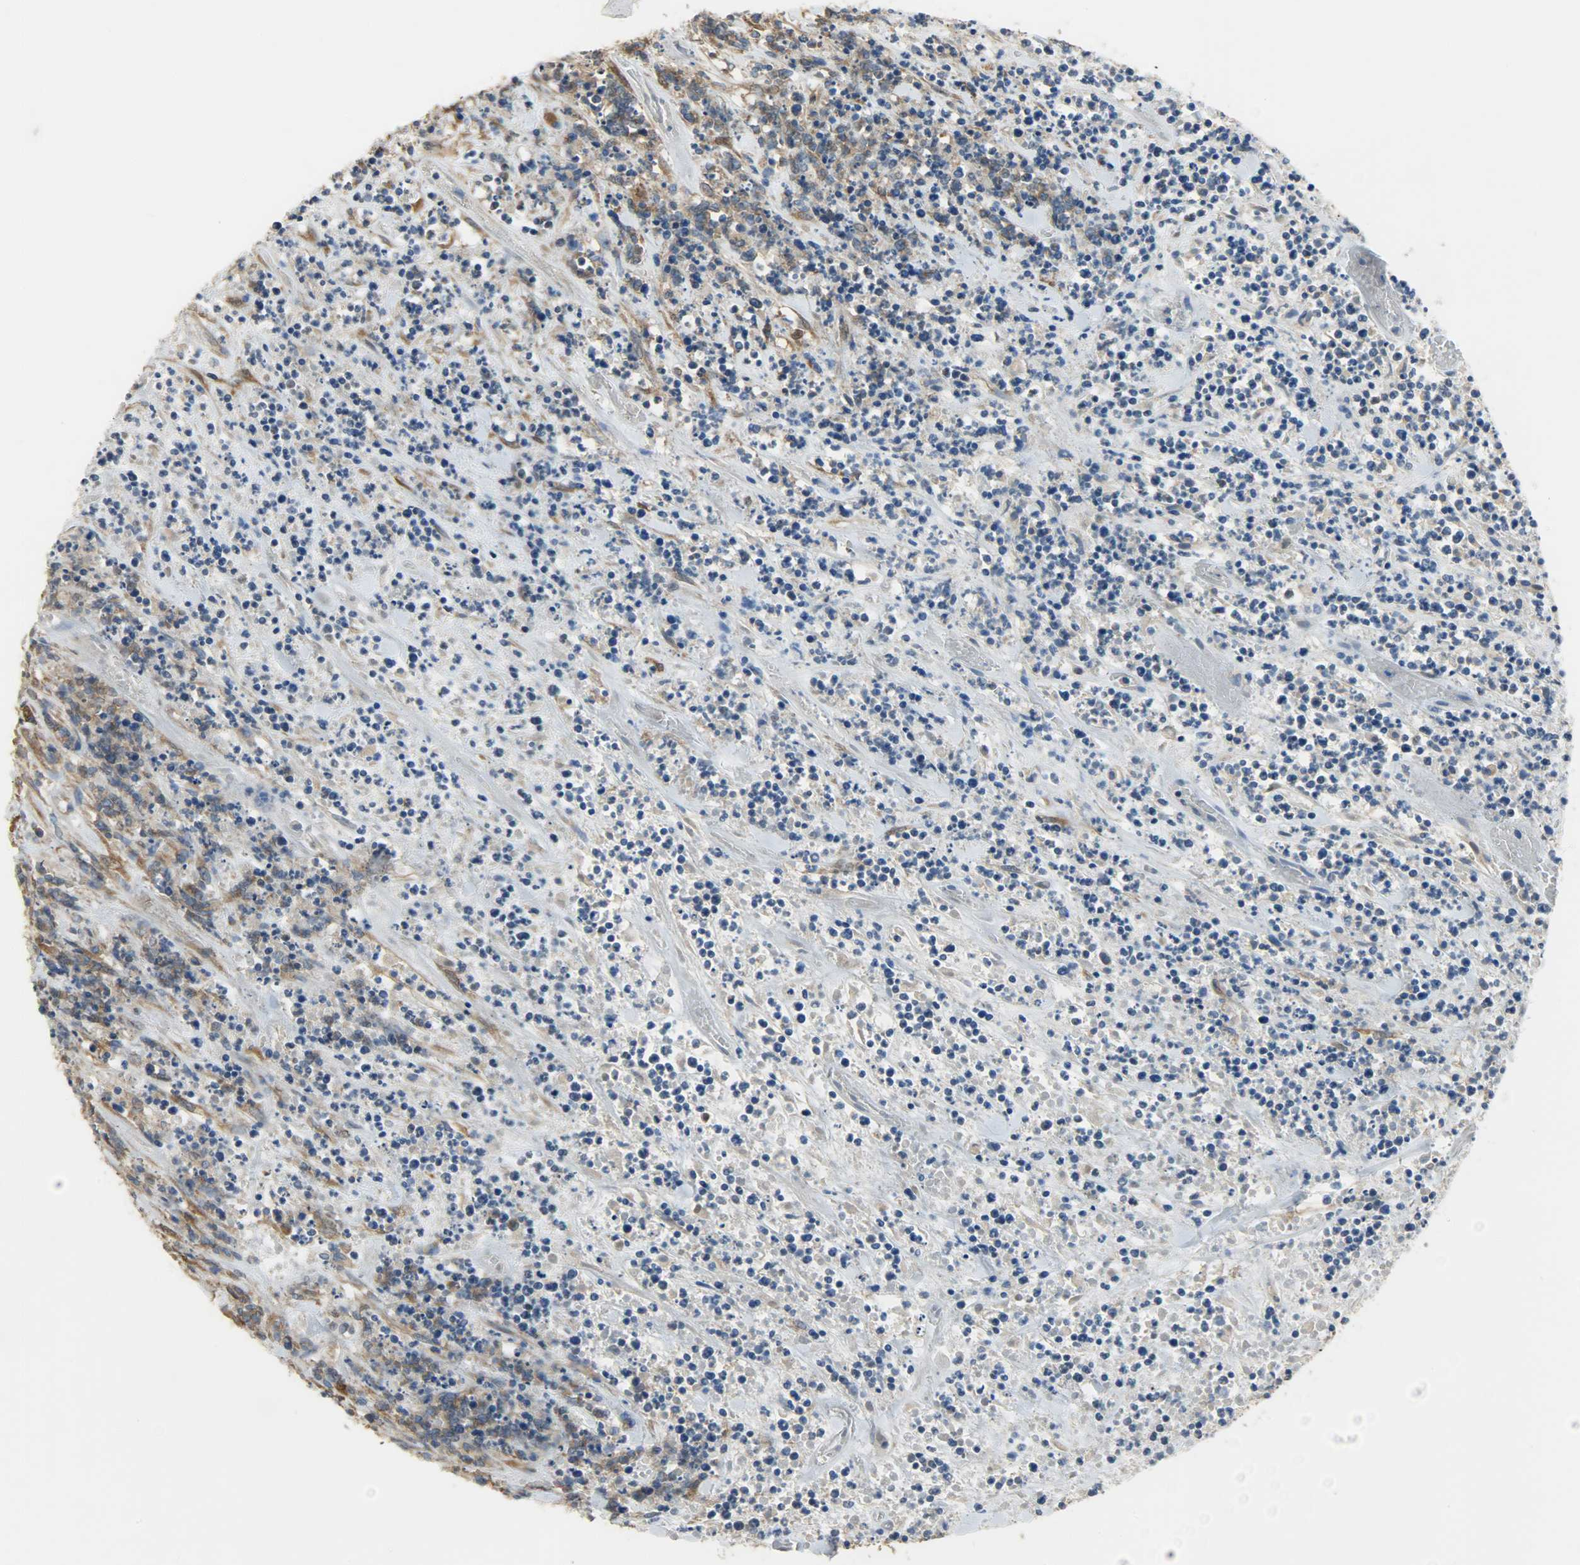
{"staining": {"intensity": "moderate", "quantity": ">75%", "location": "cytoplasmic/membranous"}, "tissue": "lymphoma", "cell_type": "Tumor cells", "image_type": "cancer", "snomed": [{"axis": "morphology", "description": "Malignant lymphoma, non-Hodgkin's type, High grade"}, {"axis": "topography", "description": "Soft tissue"}], "caption": "The micrograph demonstrates immunohistochemical staining of high-grade malignant lymphoma, non-Hodgkin's type. There is moderate cytoplasmic/membranous staining is identified in approximately >75% of tumor cells.", "gene": "C1orf198", "patient": {"sex": "male", "age": 18}}